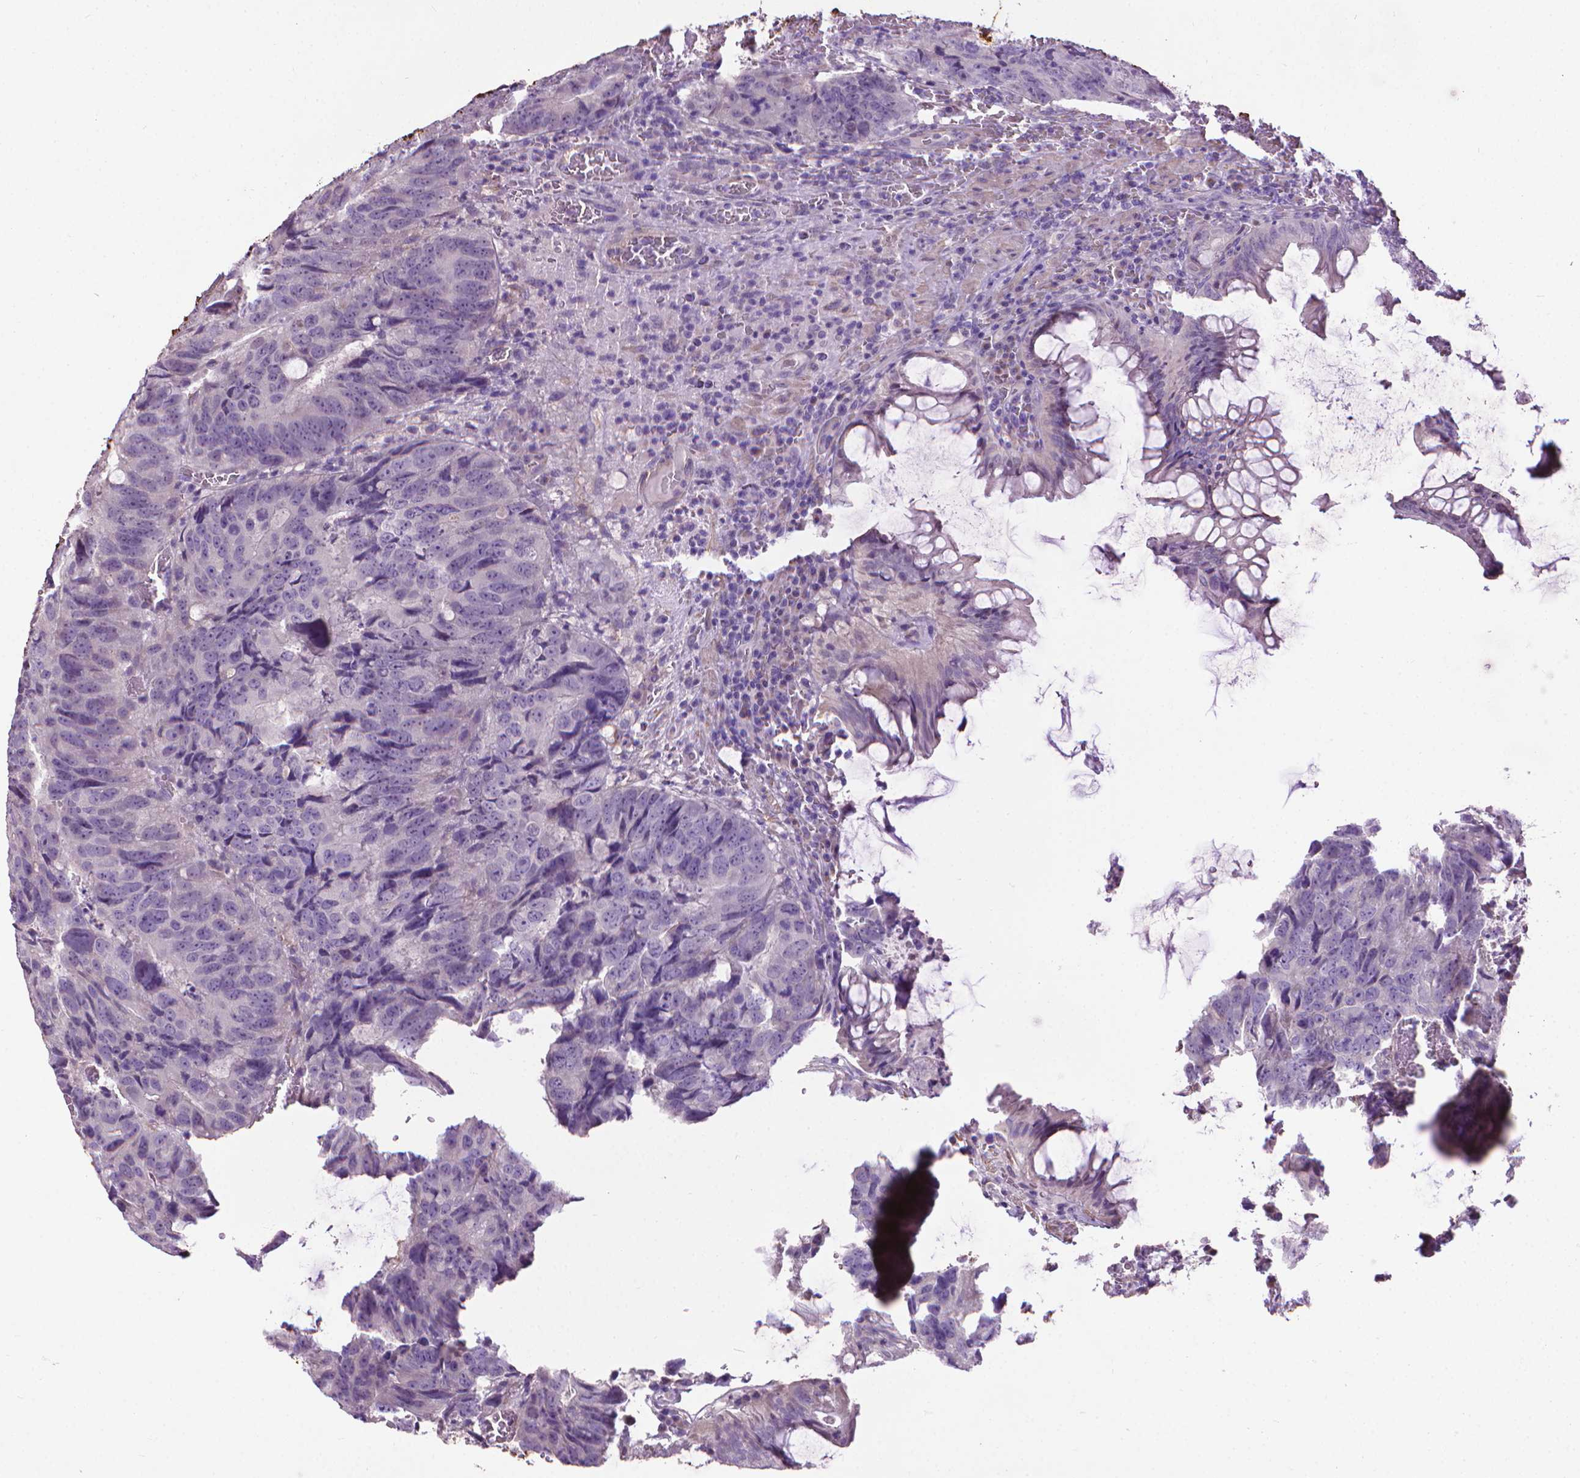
{"staining": {"intensity": "negative", "quantity": "none", "location": "none"}, "tissue": "colorectal cancer", "cell_type": "Tumor cells", "image_type": "cancer", "snomed": [{"axis": "morphology", "description": "Adenocarcinoma, NOS"}, {"axis": "topography", "description": "Colon"}], "caption": "A histopathology image of adenocarcinoma (colorectal) stained for a protein displays no brown staining in tumor cells.", "gene": "AQP10", "patient": {"sex": "male", "age": 79}}